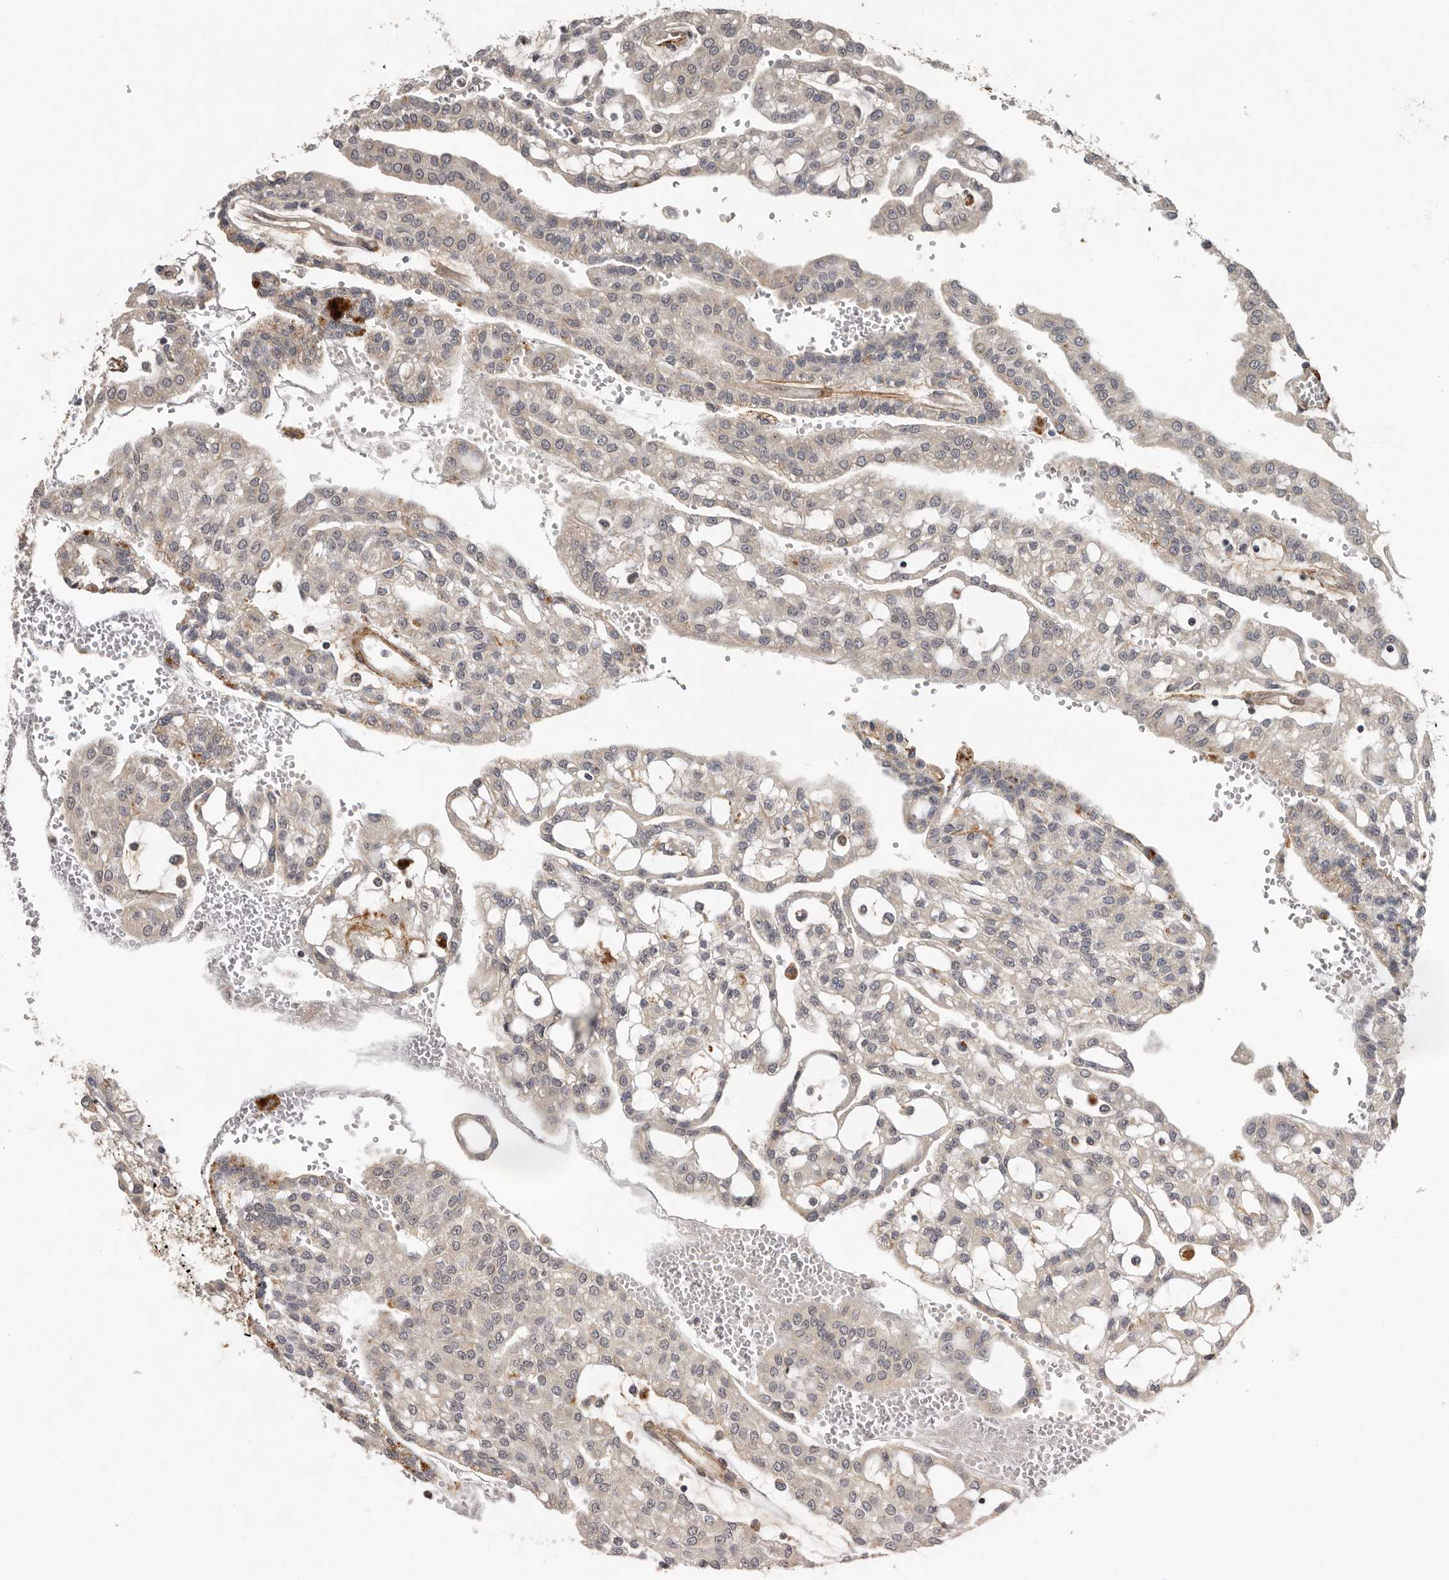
{"staining": {"intensity": "negative", "quantity": "none", "location": "none"}, "tissue": "renal cancer", "cell_type": "Tumor cells", "image_type": "cancer", "snomed": [{"axis": "morphology", "description": "Adenocarcinoma, NOS"}, {"axis": "topography", "description": "Kidney"}], "caption": "This histopathology image is of renal adenocarcinoma stained with immunohistochemistry (IHC) to label a protein in brown with the nuclei are counter-stained blue. There is no expression in tumor cells. (Brightfield microscopy of DAB IHC at high magnification).", "gene": "RNF157", "patient": {"sex": "male", "age": 63}}